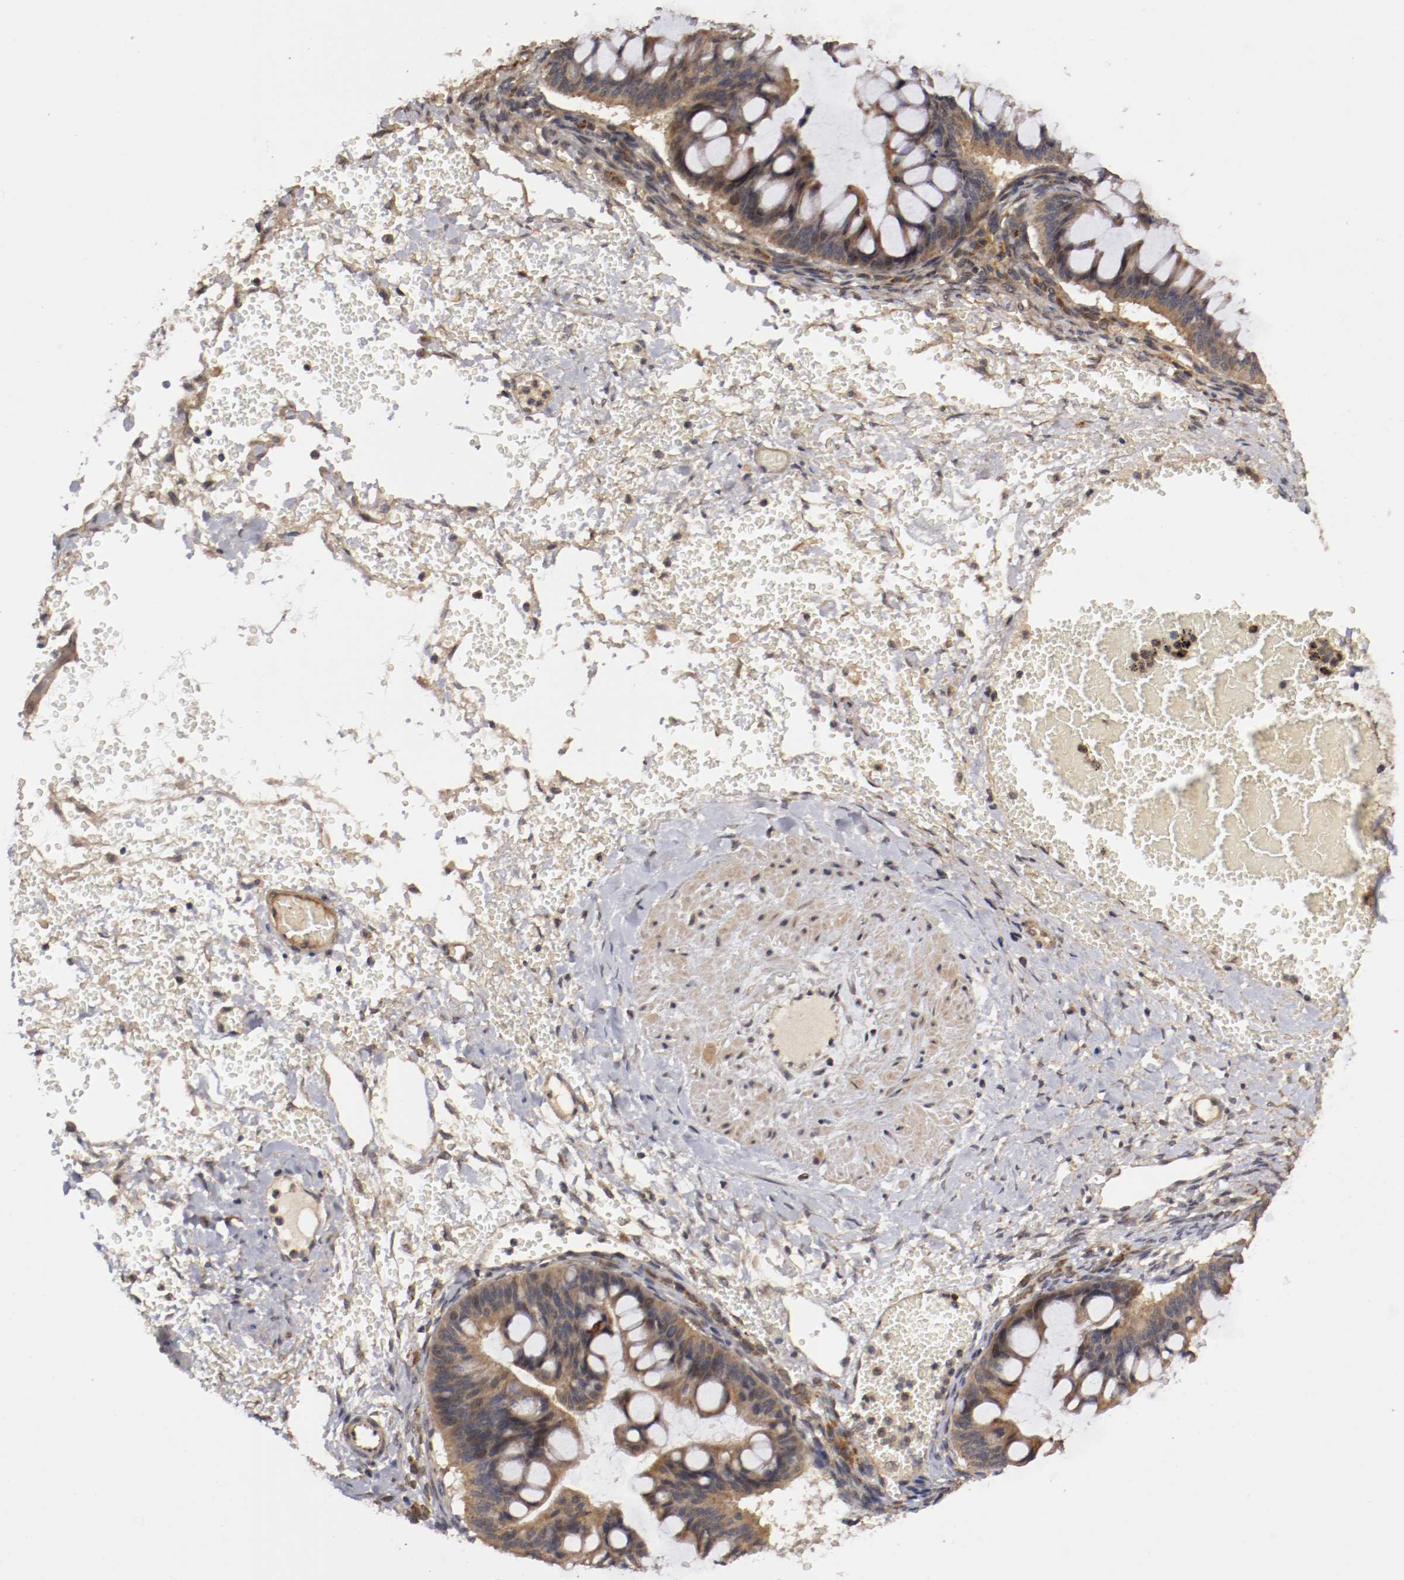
{"staining": {"intensity": "moderate", "quantity": "25%-75%", "location": "cytoplasmic/membranous"}, "tissue": "ovarian cancer", "cell_type": "Tumor cells", "image_type": "cancer", "snomed": [{"axis": "morphology", "description": "Cystadenocarcinoma, mucinous, NOS"}, {"axis": "topography", "description": "Ovary"}], "caption": "Ovarian cancer stained for a protein (brown) demonstrates moderate cytoplasmic/membranous positive staining in about 25%-75% of tumor cells.", "gene": "TNFRSF1B", "patient": {"sex": "female", "age": 73}}